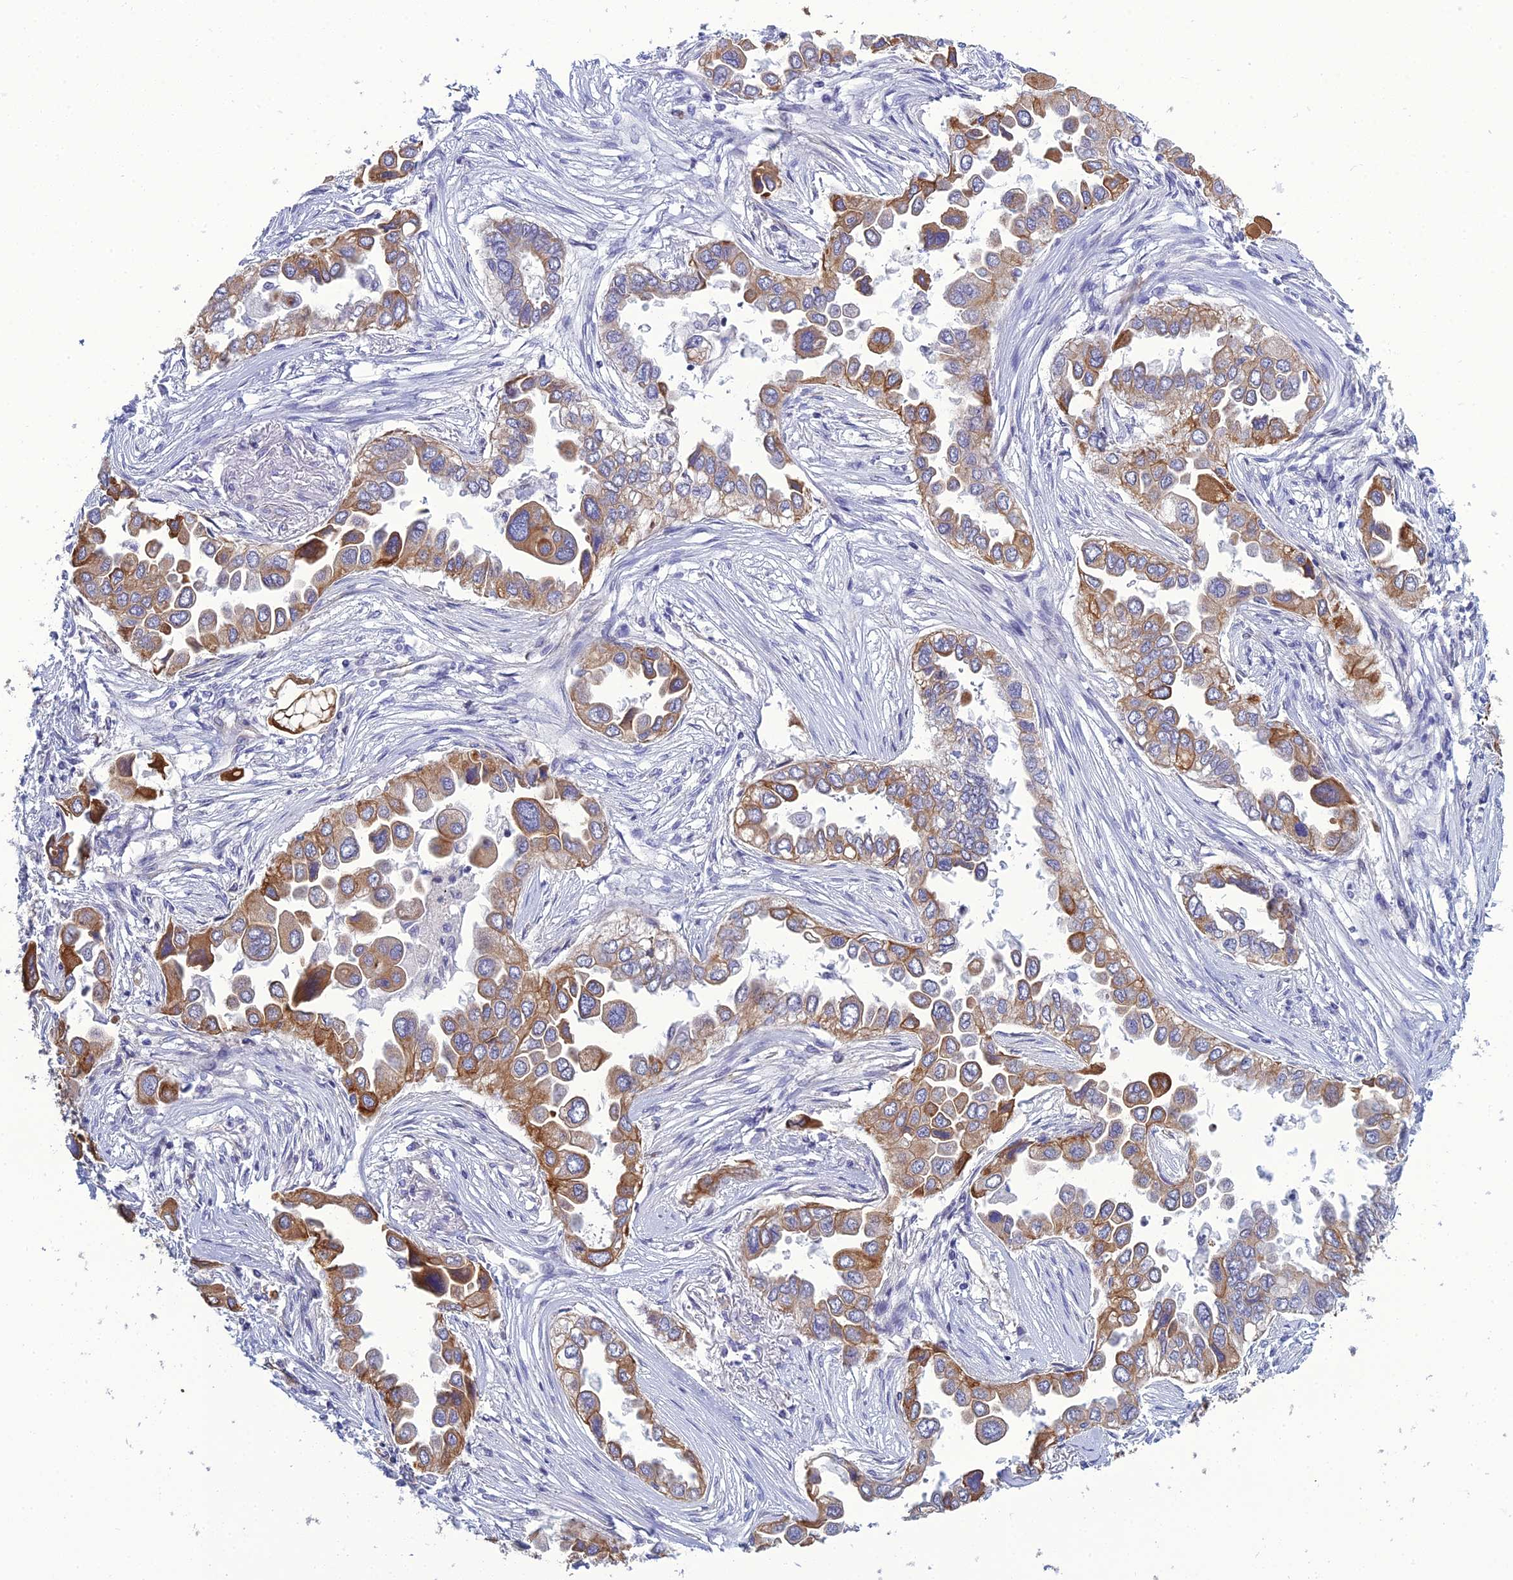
{"staining": {"intensity": "moderate", "quantity": ">75%", "location": "cytoplasmic/membranous"}, "tissue": "lung cancer", "cell_type": "Tumor cells", "image_type": "cancer", "snomed": [{"axis": "morphology", "description": "Adenocarcinoma, NOS"}, {"axis": "topography", "description": "Lung"}], "caption": "A micrograph of lung cancer stained for a protein demonstrates moderate cytoplasmic/membranous brown staining in tumor cells.", "gene": "LZTS2", "patient": {"sex": "female", "age": 76}}